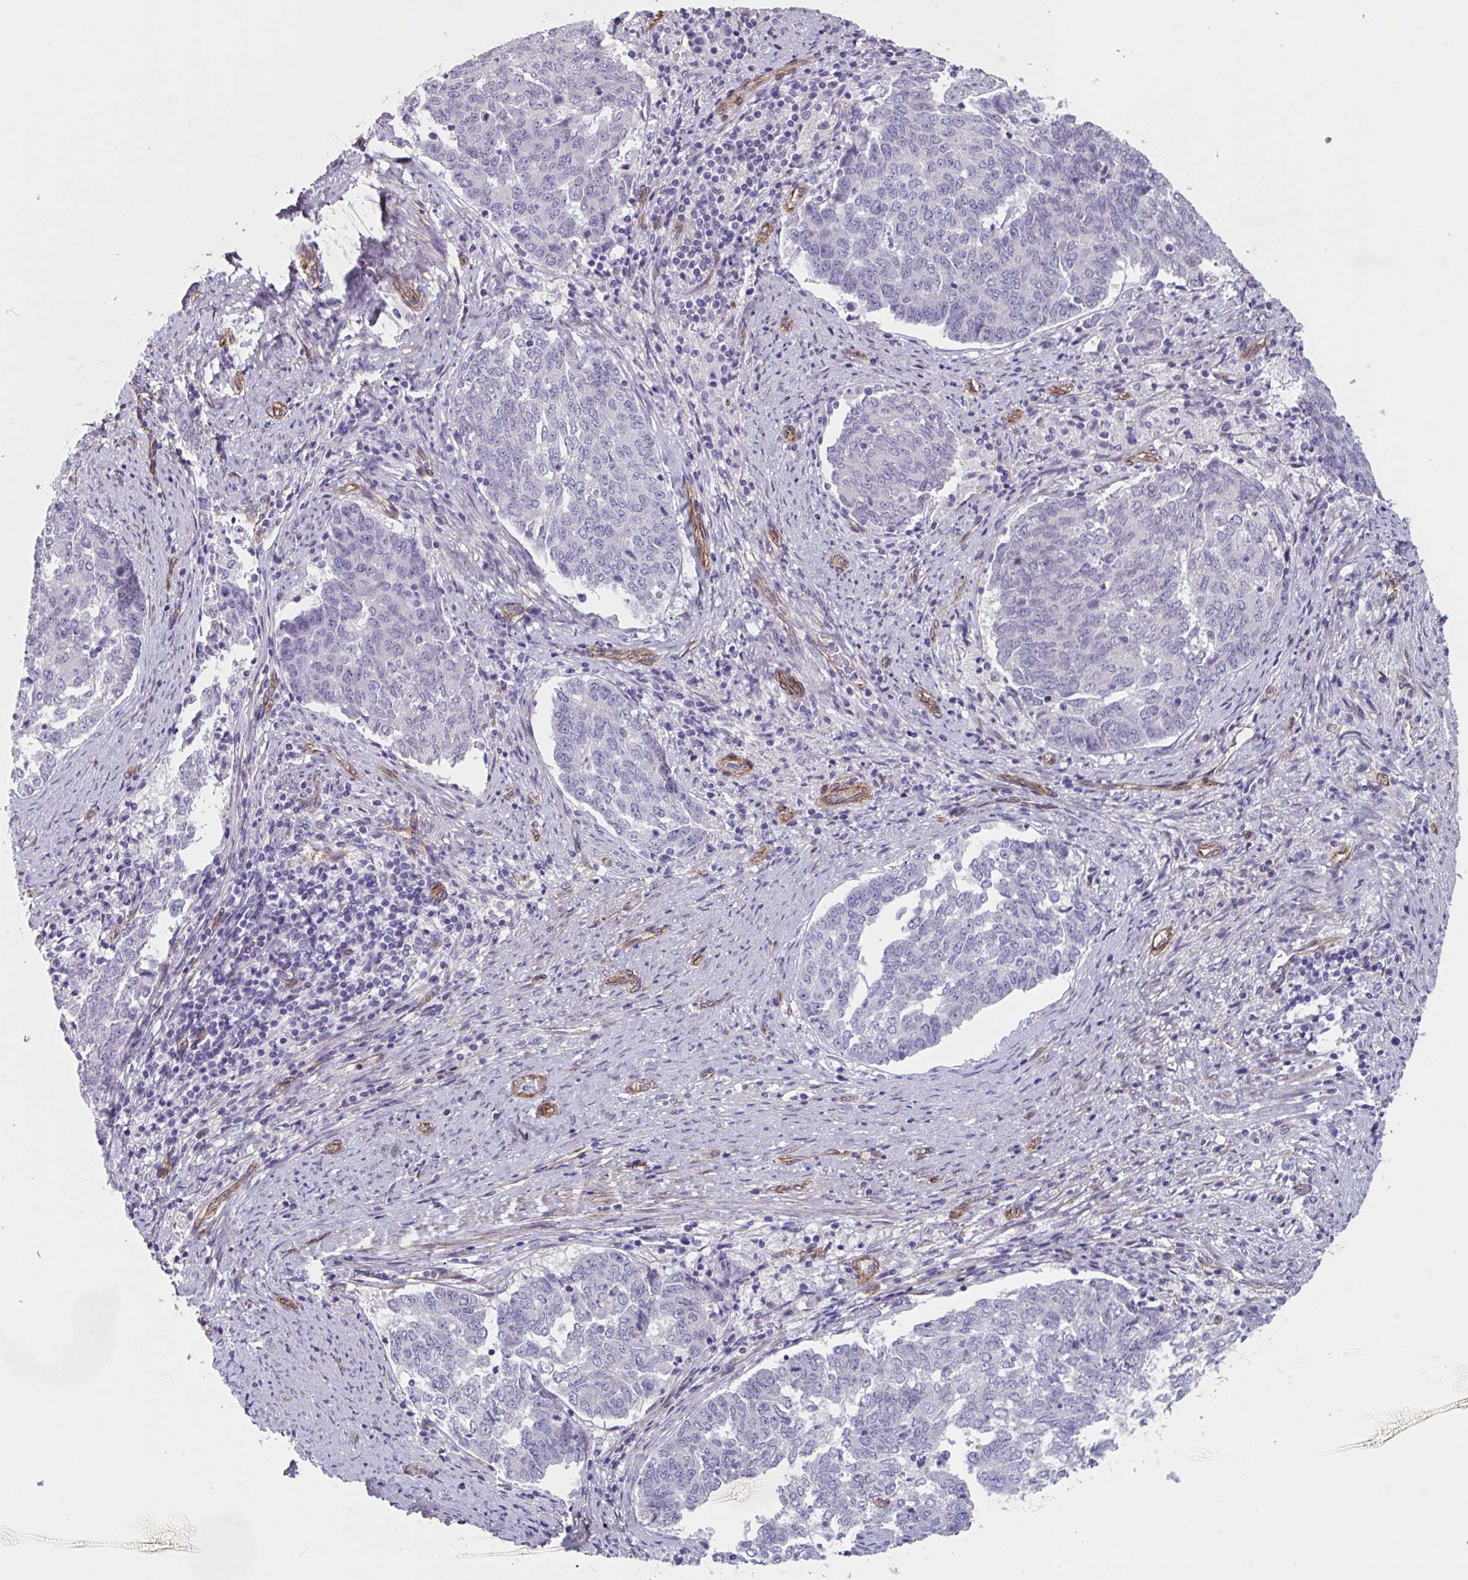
{"staining": {"intensity": "negative", "quantity": "none", "location": "none"}, "tissue": "endometrial cancer", "cell_type": "Tumor cells", "image_type": "cancer", "snomed": [{"axis": "morphology", "description": "Adenocarcinoma, NOS"}, {"axis": "topography", "description": "Endometrium"}], "caption": "This micrograph is of endometrial cancer stained with immunohistochemistry to label a protein in brown with the nuclei are counter-stained blue. There is no positivity in tumor cells. Brightfield microscopy of immunohistochemistry stained with DAB (brown) and hematoxylin (blue), captured at high magnification.", "gene": "CITED4", "patient": {"sex": "female", "age": 80}}